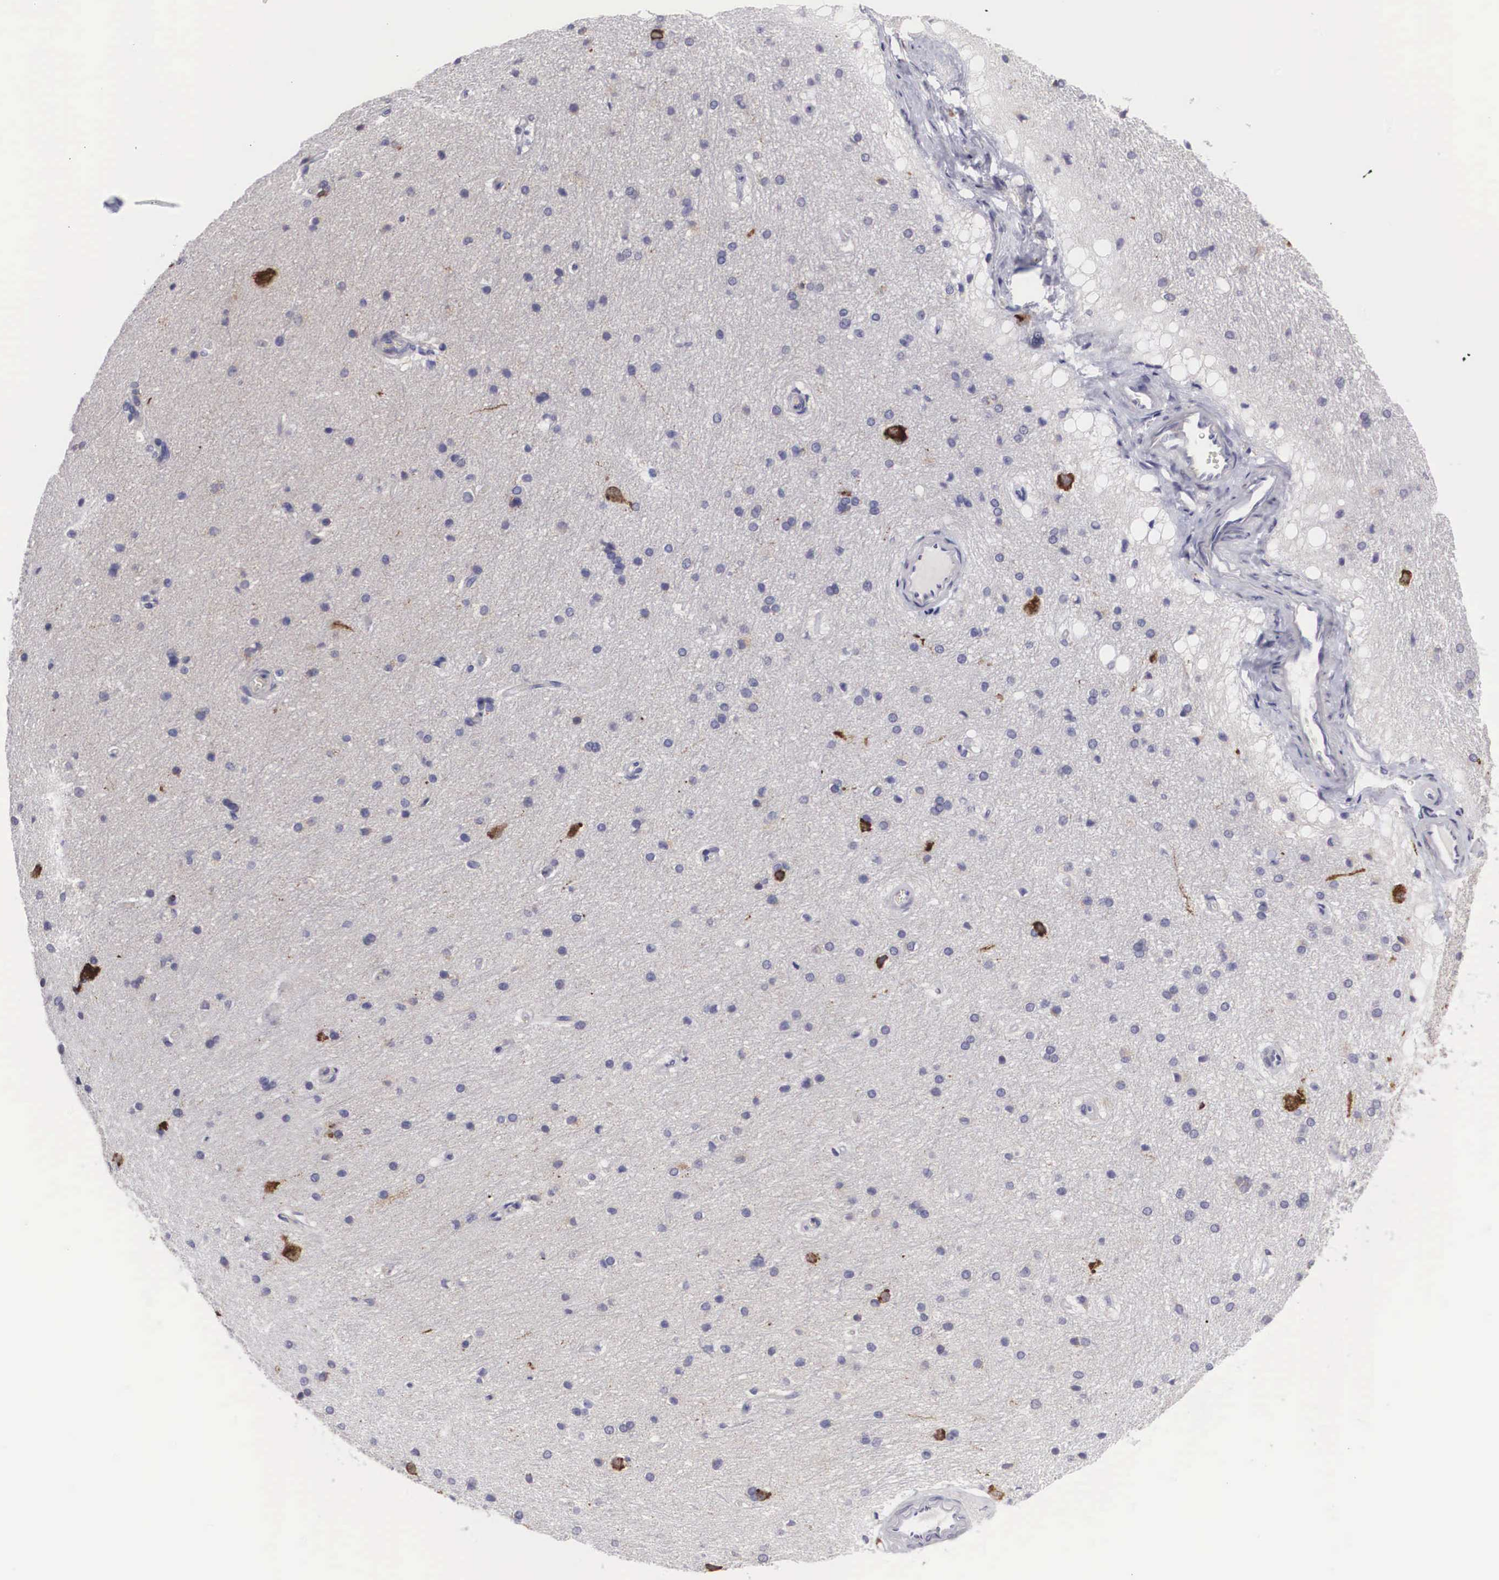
{"staining": {"intensity": "negative", "quantity": "none", "location": "none"}, "tissue": "cerebral cortex", "cell_type": "Endothelial cells", "image_type": "normal", "snomed": [{"axis": "morphology", "description": "Normal tissue, NOS"}, {"axis": "topography", "description": "Cerebral cortex"}, {"axis": "topography", "description": "Hippocampus"}], "caption": "Cerebral cortex stained for a protein using IHC demonstrates no positivity endothelial cells.", "gene": "ARMCX3", "patient": {"sex": "female", "age": 19}}